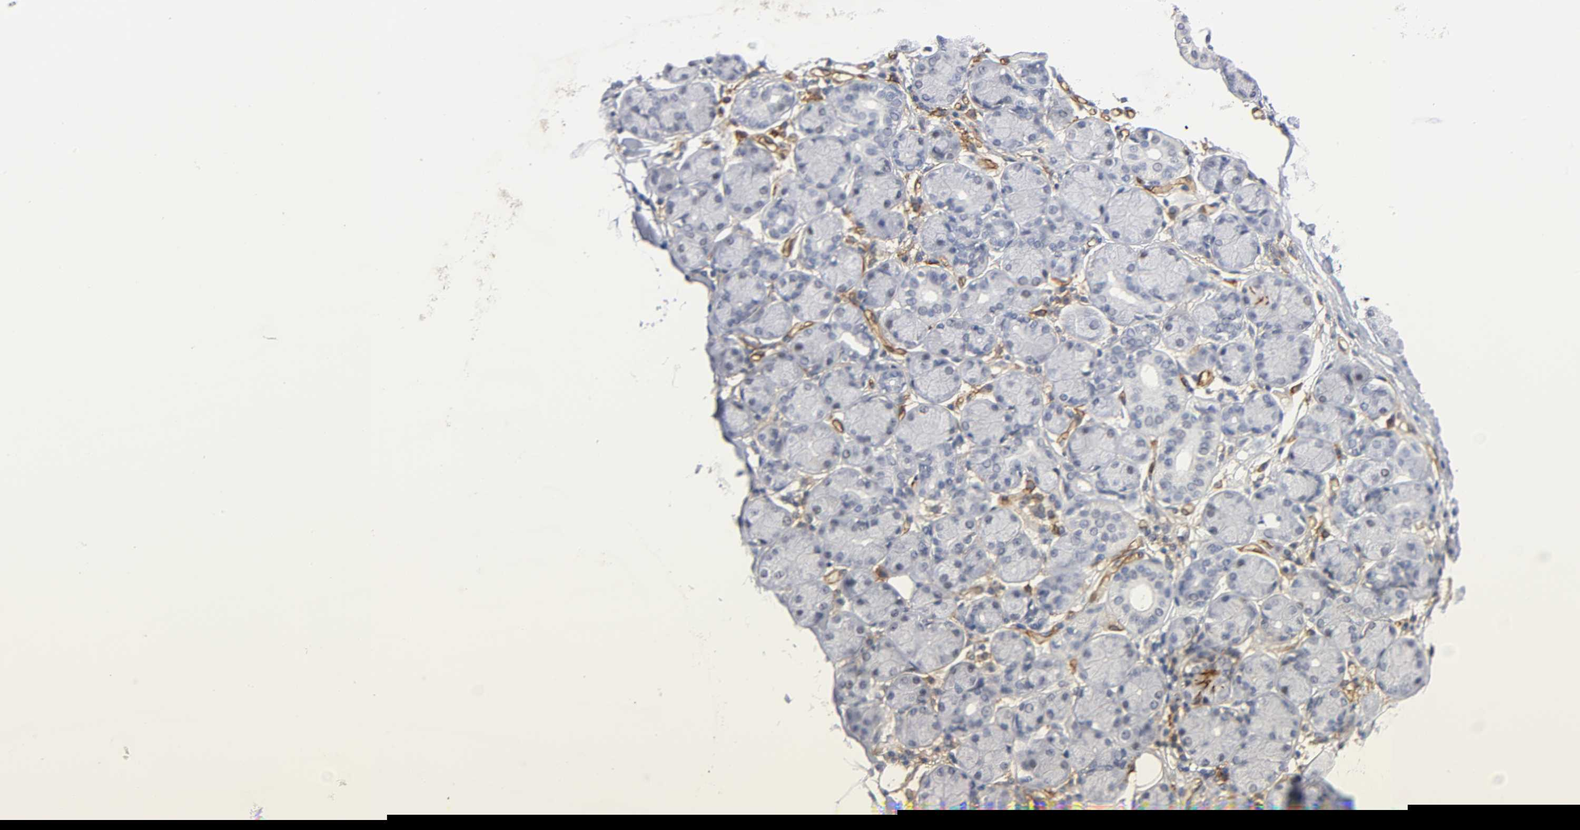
{"staining": {"intensity": "negative", "quantity": "none", "location": "none"}, "tissue": "salivary gland", "cell_type": "Glandular cells", "image_type": "normal", "snomed": [{"axis": "morphology", "description": "Normal tissue, NOS"}, {"axis": "topography", "description": "Salivary gland"}], "caption": "A histopathology image of salivary gland stained for a protein reveals no brown staining in glandular cells. (DAB (3,3'-diaminobenzidine) immunohistochemistry with hematoxylin counter stain).", "gene": "ICAM1", "patient": {"sex": "female", "age": 24}}